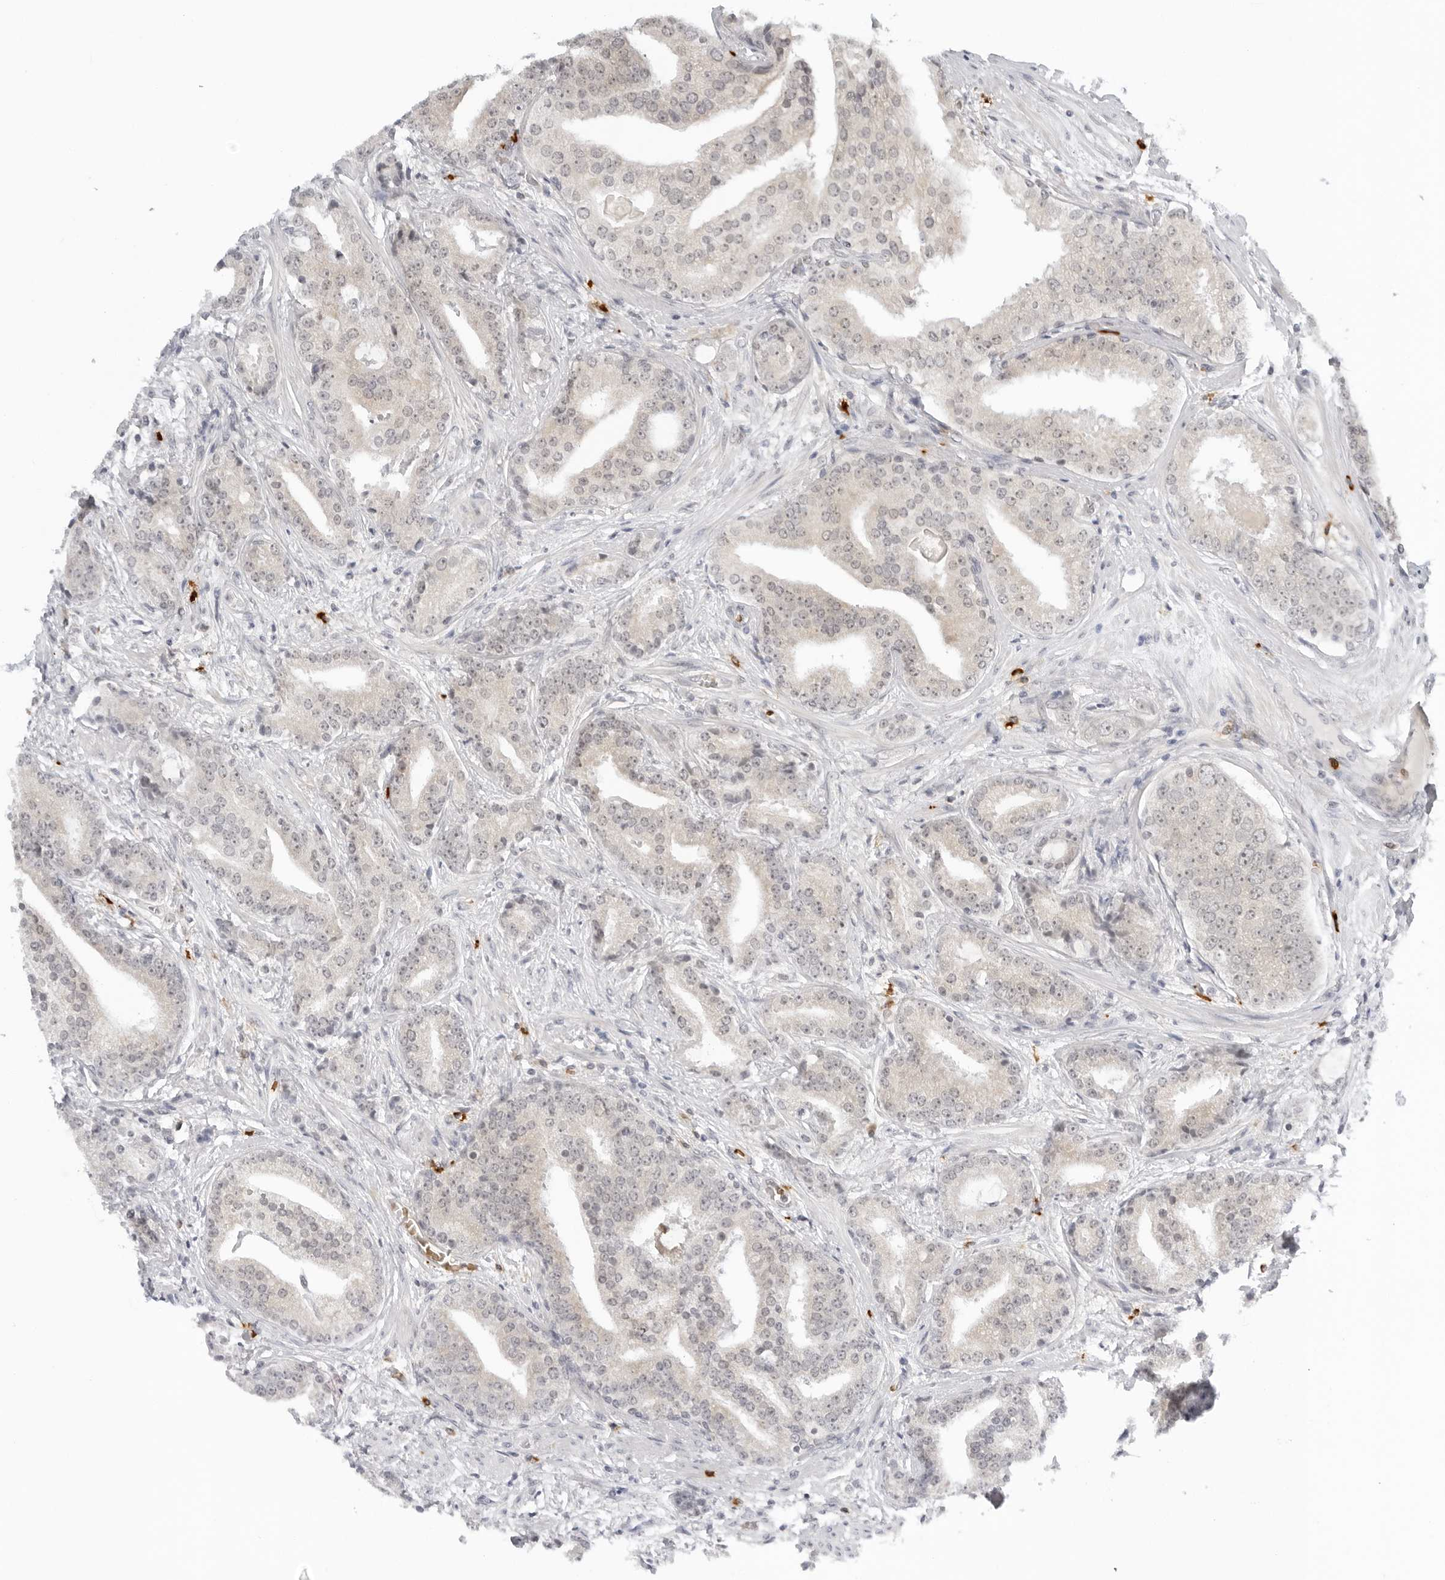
{"staining": {"intensity": "weak", "quantity": "<25%", "location": "cytoplasmic/membranous"}, "tissue": "prostate cancer", "cell_type": "Tumor cells", "image_type": "cancer", "snomed": [{"axis": "morphology", "description": "Adenocarcinoma, Low grade"}, {"axis": "topography", "description": "Prostate"}], "caption": "Immunohistochemical staining of low-grade adenocarcinoma (prostate) reveals no significant positivity in tumor cells.", "gene": "SUGCT", "patient": {"sex": "male", "age": 67}}